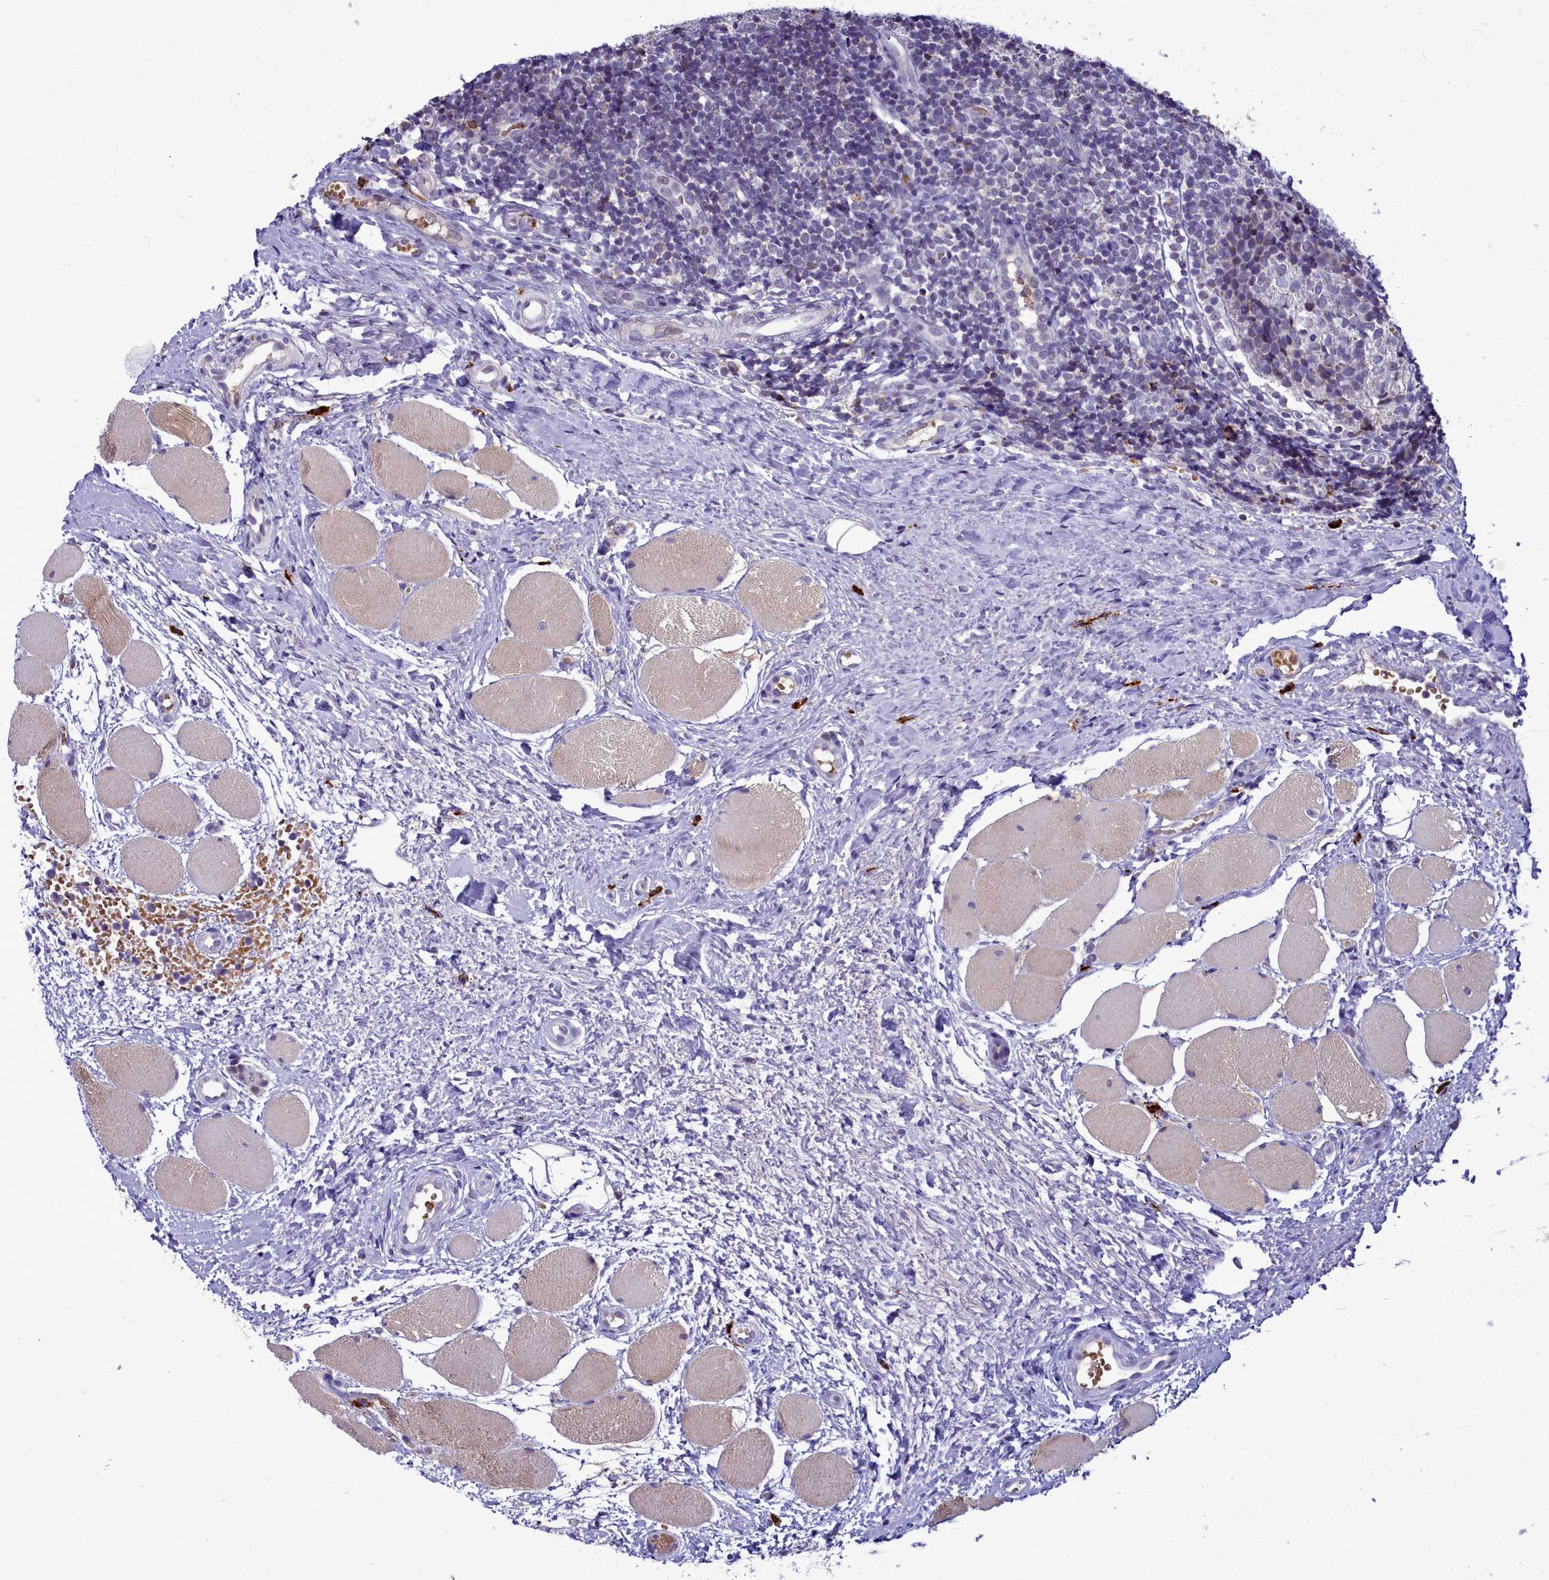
{"staining": {"intensity": "weak", "quantity": "25%-75%", "location": "nuclear"}, "tissue": "tonsil", "cell_type": "Germinal center cells", "image_type": "normal", "snomed": [{"axis": "morphology", "description": "Normal tissue, NOS"}, {"axis": "topography", "description": "Tonsil"}], "caption": "Brown immunohistochemical staining in normal tonsil displays weak nuclear staining in approximately 25%-75% of germinal center cells.", "gene": "POM121L2", "patient": {"sex": "female", "age": 19}}